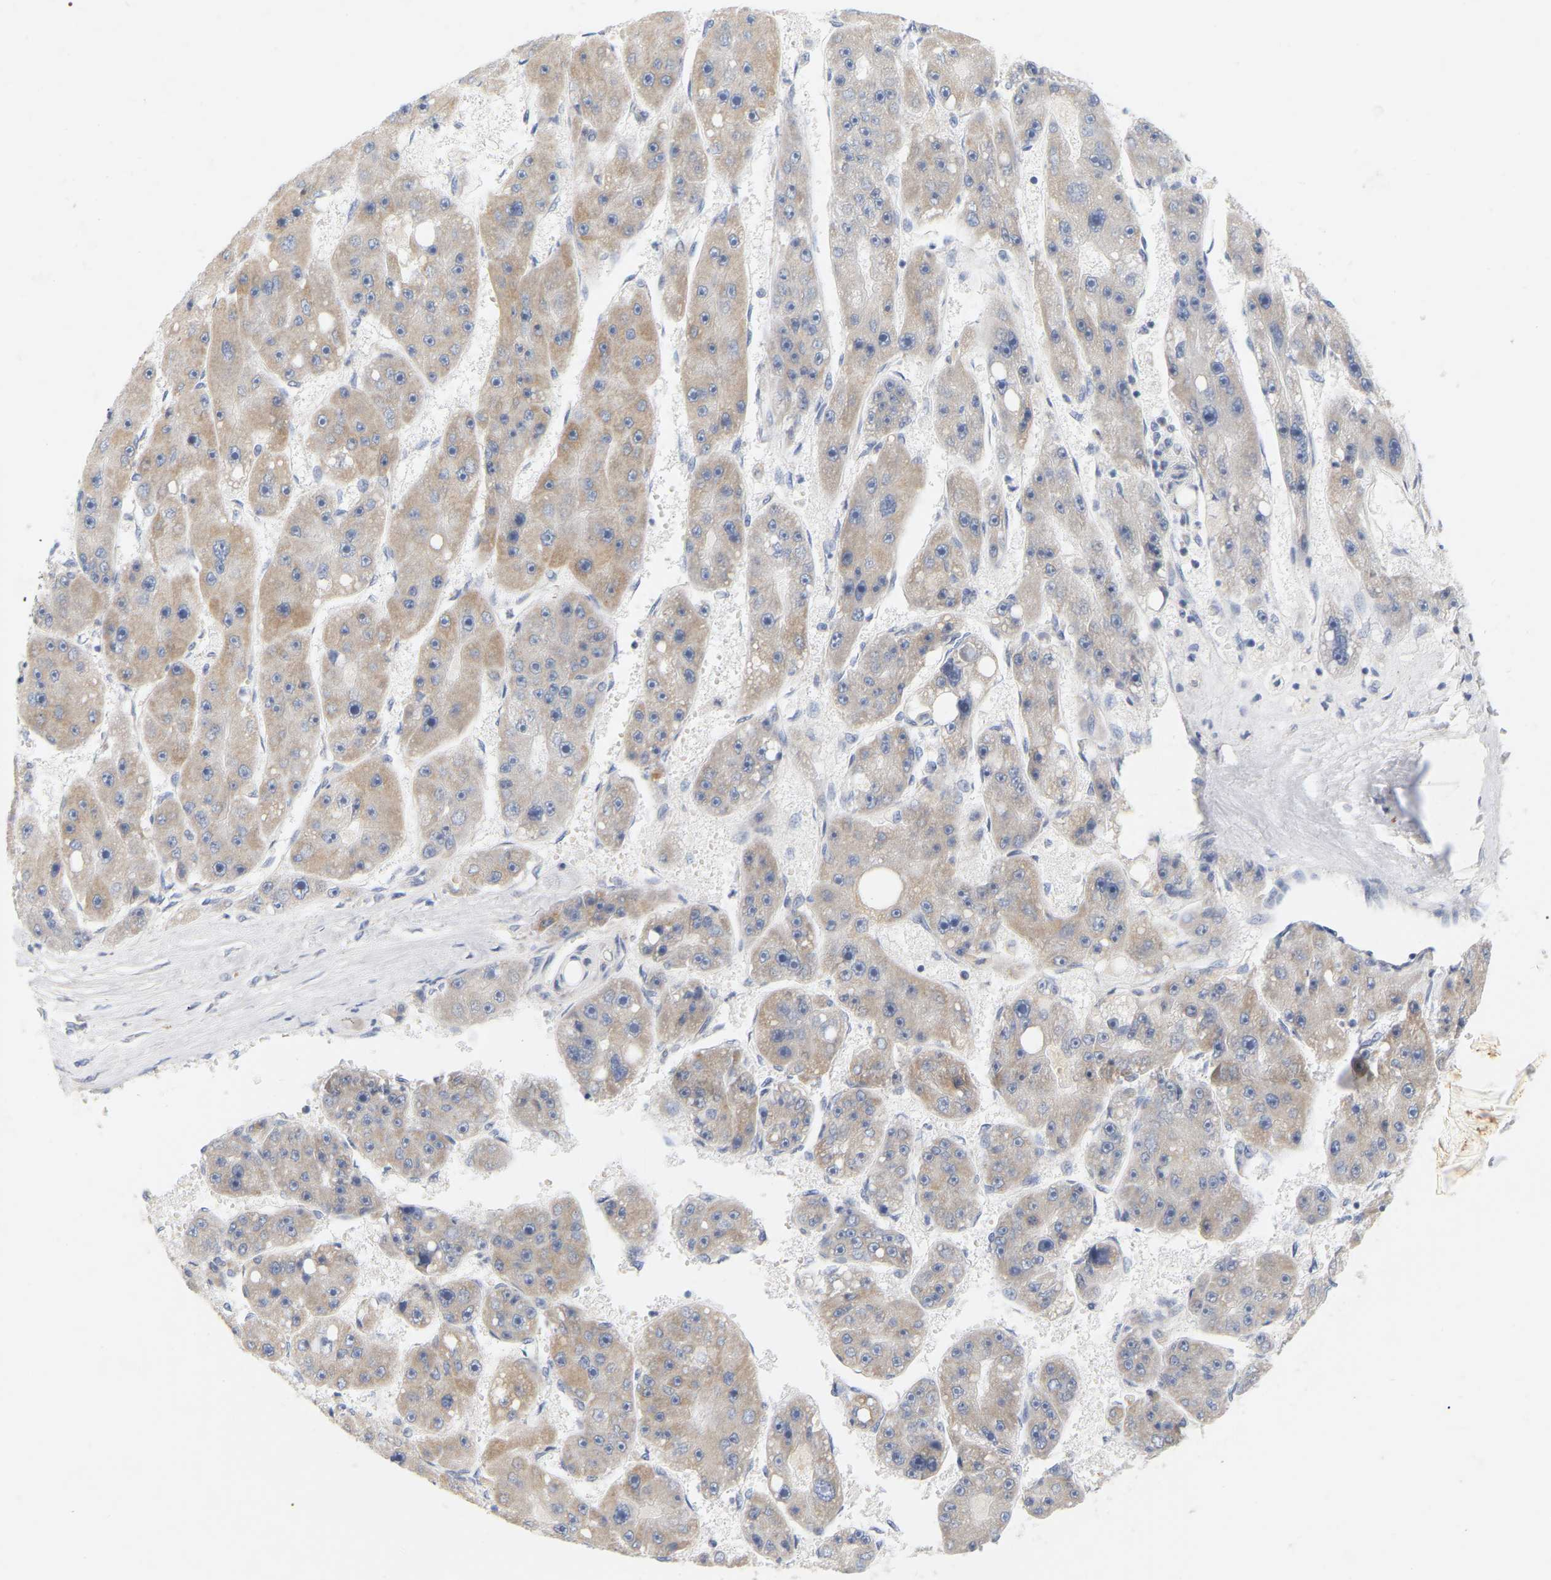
{"staining": {"intensity": "weak", "quantity": ">75%", "location": "cytoplasmic/membranous"}, "tissue": "liver cancer", "cell_type": "Tumor cells", "image_type": "cancer", "snomed": [{"axis": "morphology", "description": "Carcinoma, Hepatocellular, NOS"}, {"axis": "topography", "description": "Liver"}], "caption": "This photomicrograph reveals immunohistochemistry (IHC) staining of human liver cancer (hepatocellular carcinoma), with low weak cytoplasmic/membranous staining in approximately >75% of tumor cells.", "gene": "MINDY4", "patient": {"sex": "female", "age": 61}}